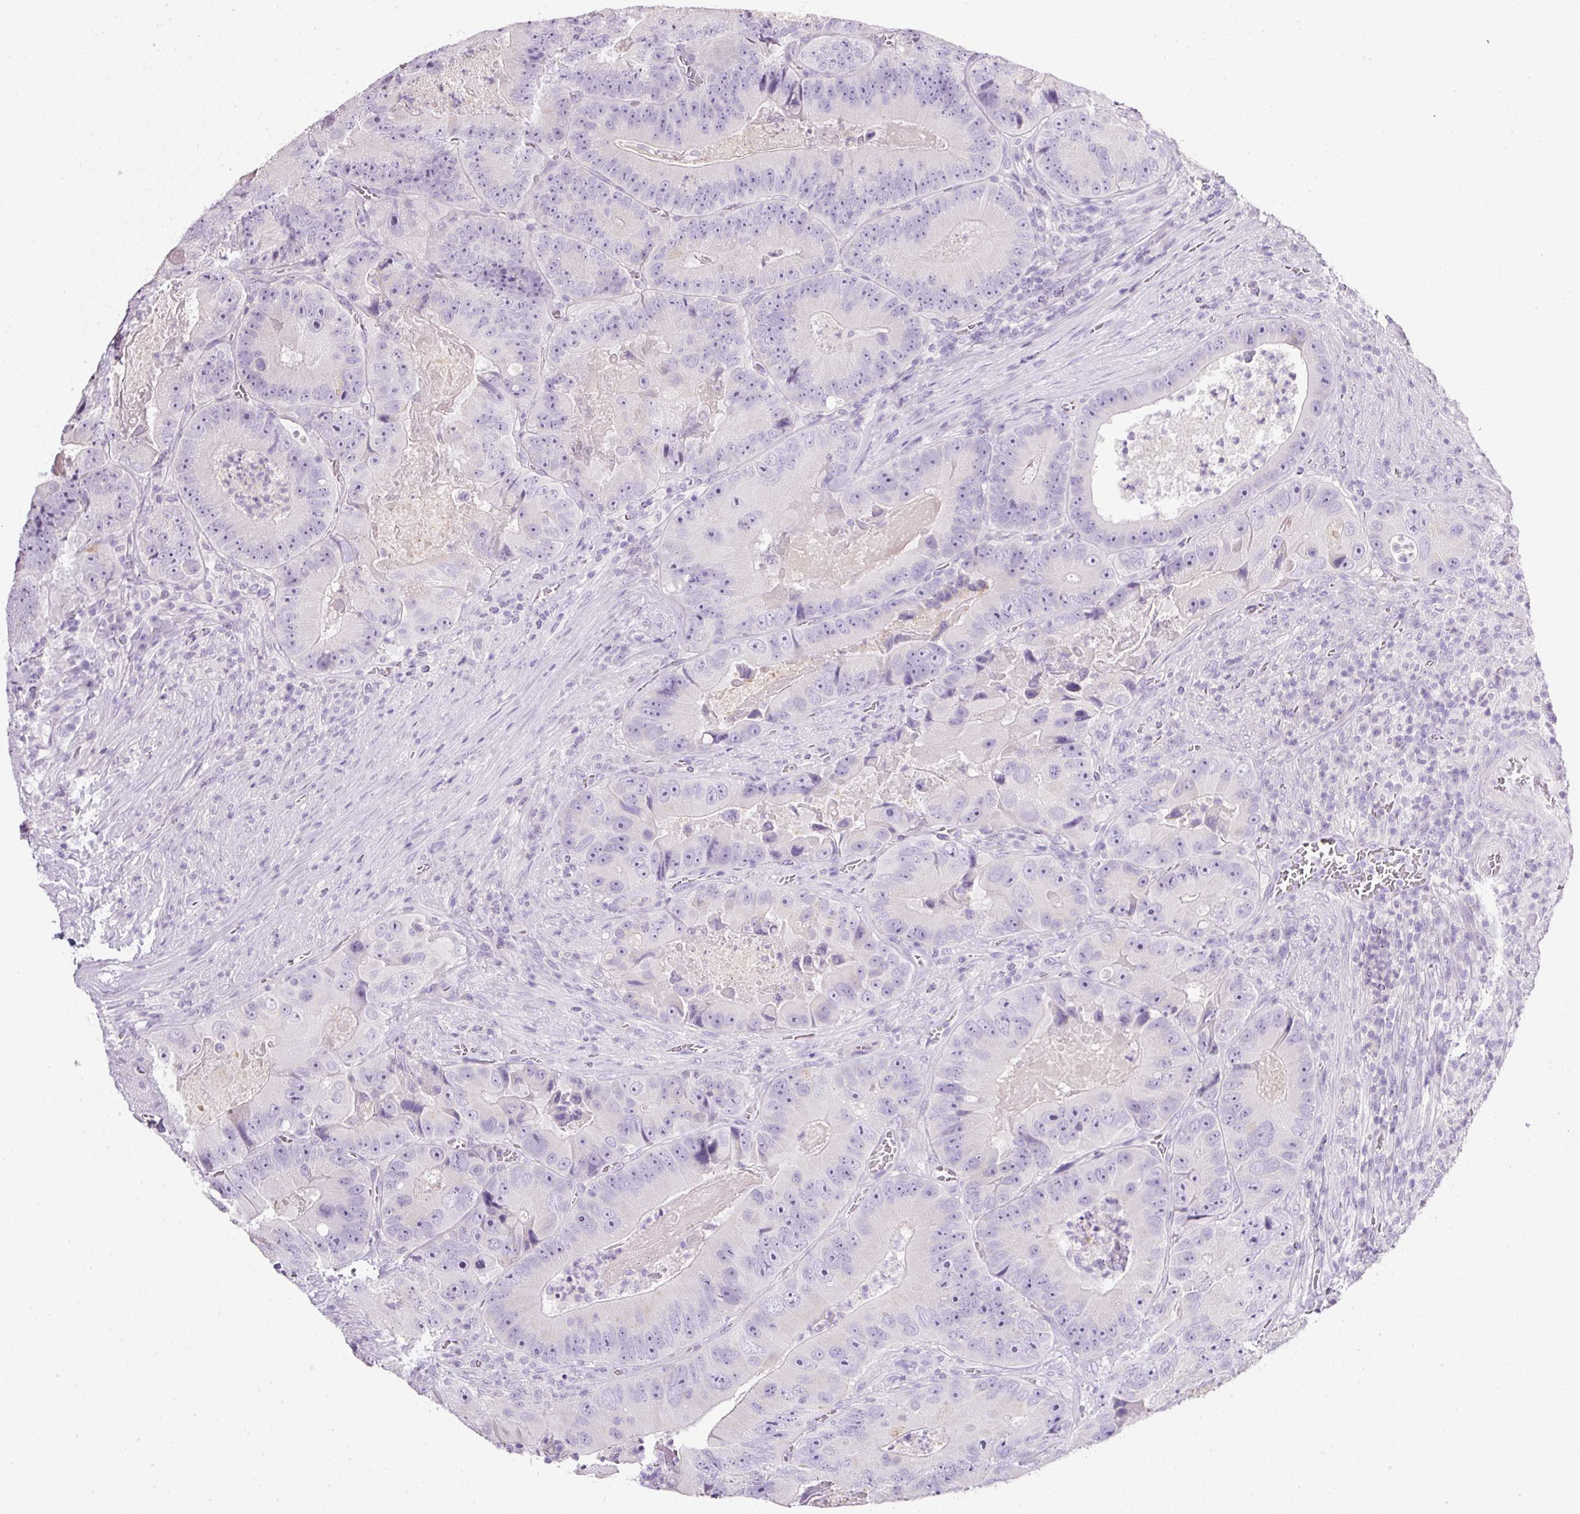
{"staining": {"intensity": "negative", "quantity": "none", "location": "none"}, "tissue": "colorectal cancer", "cell_type": "Tumor cells", "image_type": "cancer", "snomed": [{"axis": "morphology", "description": "Adenocarcinoma, NOS"}, {"axis": "topography", "description": "Colon"}], "caption": "High power microscopy photomicrograph of an immunohistochemistry (IHC) image of colorectal cancer (adenocarcinoma), revealing no significant staining in tumor cells. (Immunohistochemistry, brightfield microscopy, high magnification).", "gene": "BSND", "patient": {"sex": "female", "age": 86}}